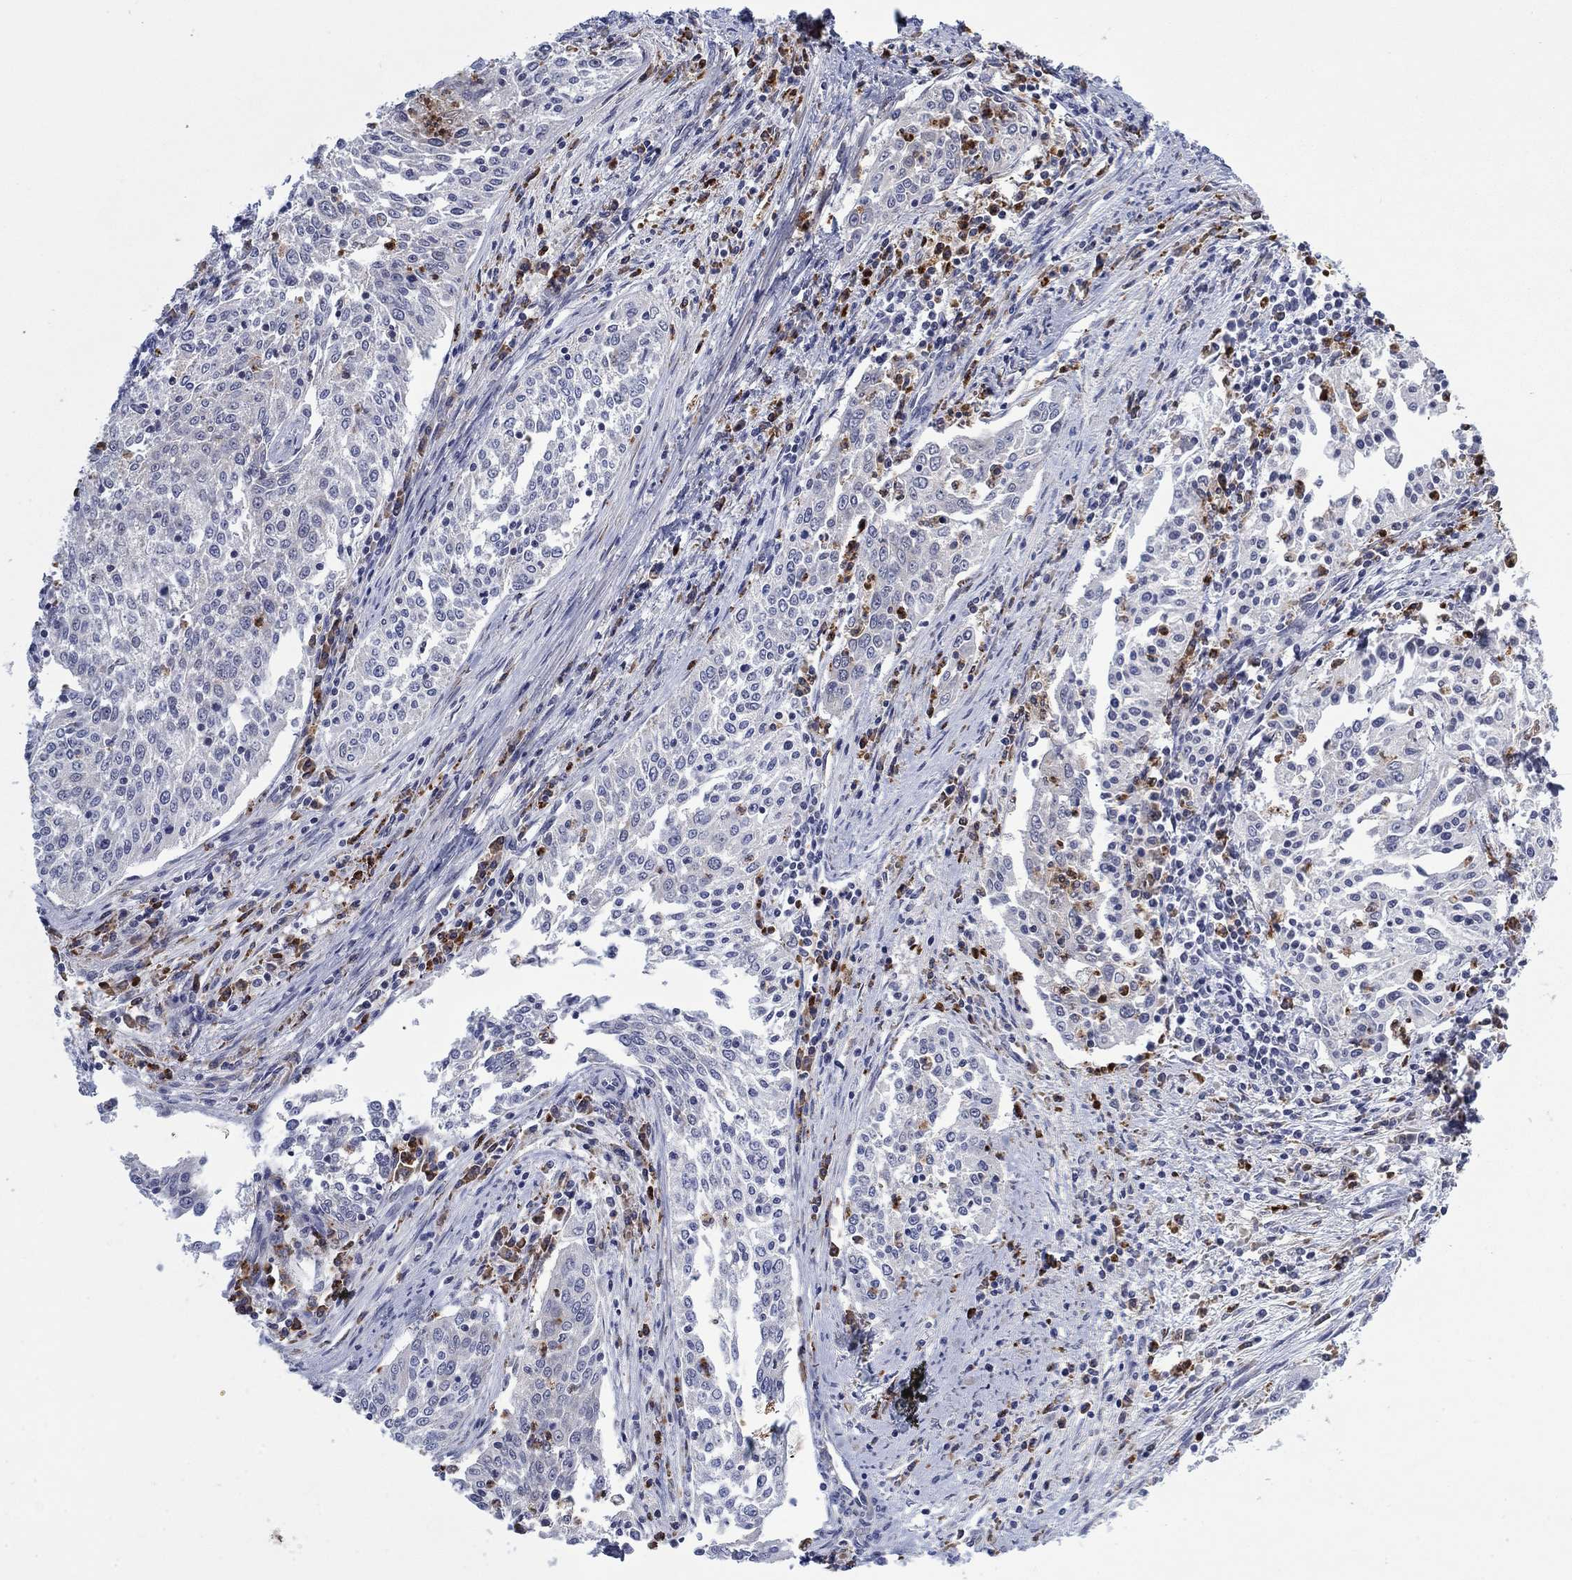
{"staining": {"intensity": "negative", "quantity": "none", "location": "none"}, "tissue": "cervical cancer", "cell_type": "Tumor cells", "image_type": "cancer", "snomed": [{"axis": "morphology", "description": "Squamous cell carcinoma, NOS"}, {"axis": "topography", "description": "Cervix"}], "caption": "Immunohistochemistry histopathology image of cervical cancer (squamous cell carcinoma) stained for a protein (brown), which exhibits no expression in tumor cells. (DAB immunohistochemistry (IHC) with hematoxylin counter stain).", "gene": "MTRFR", "patient": {"sex": "female", "age": 41}}